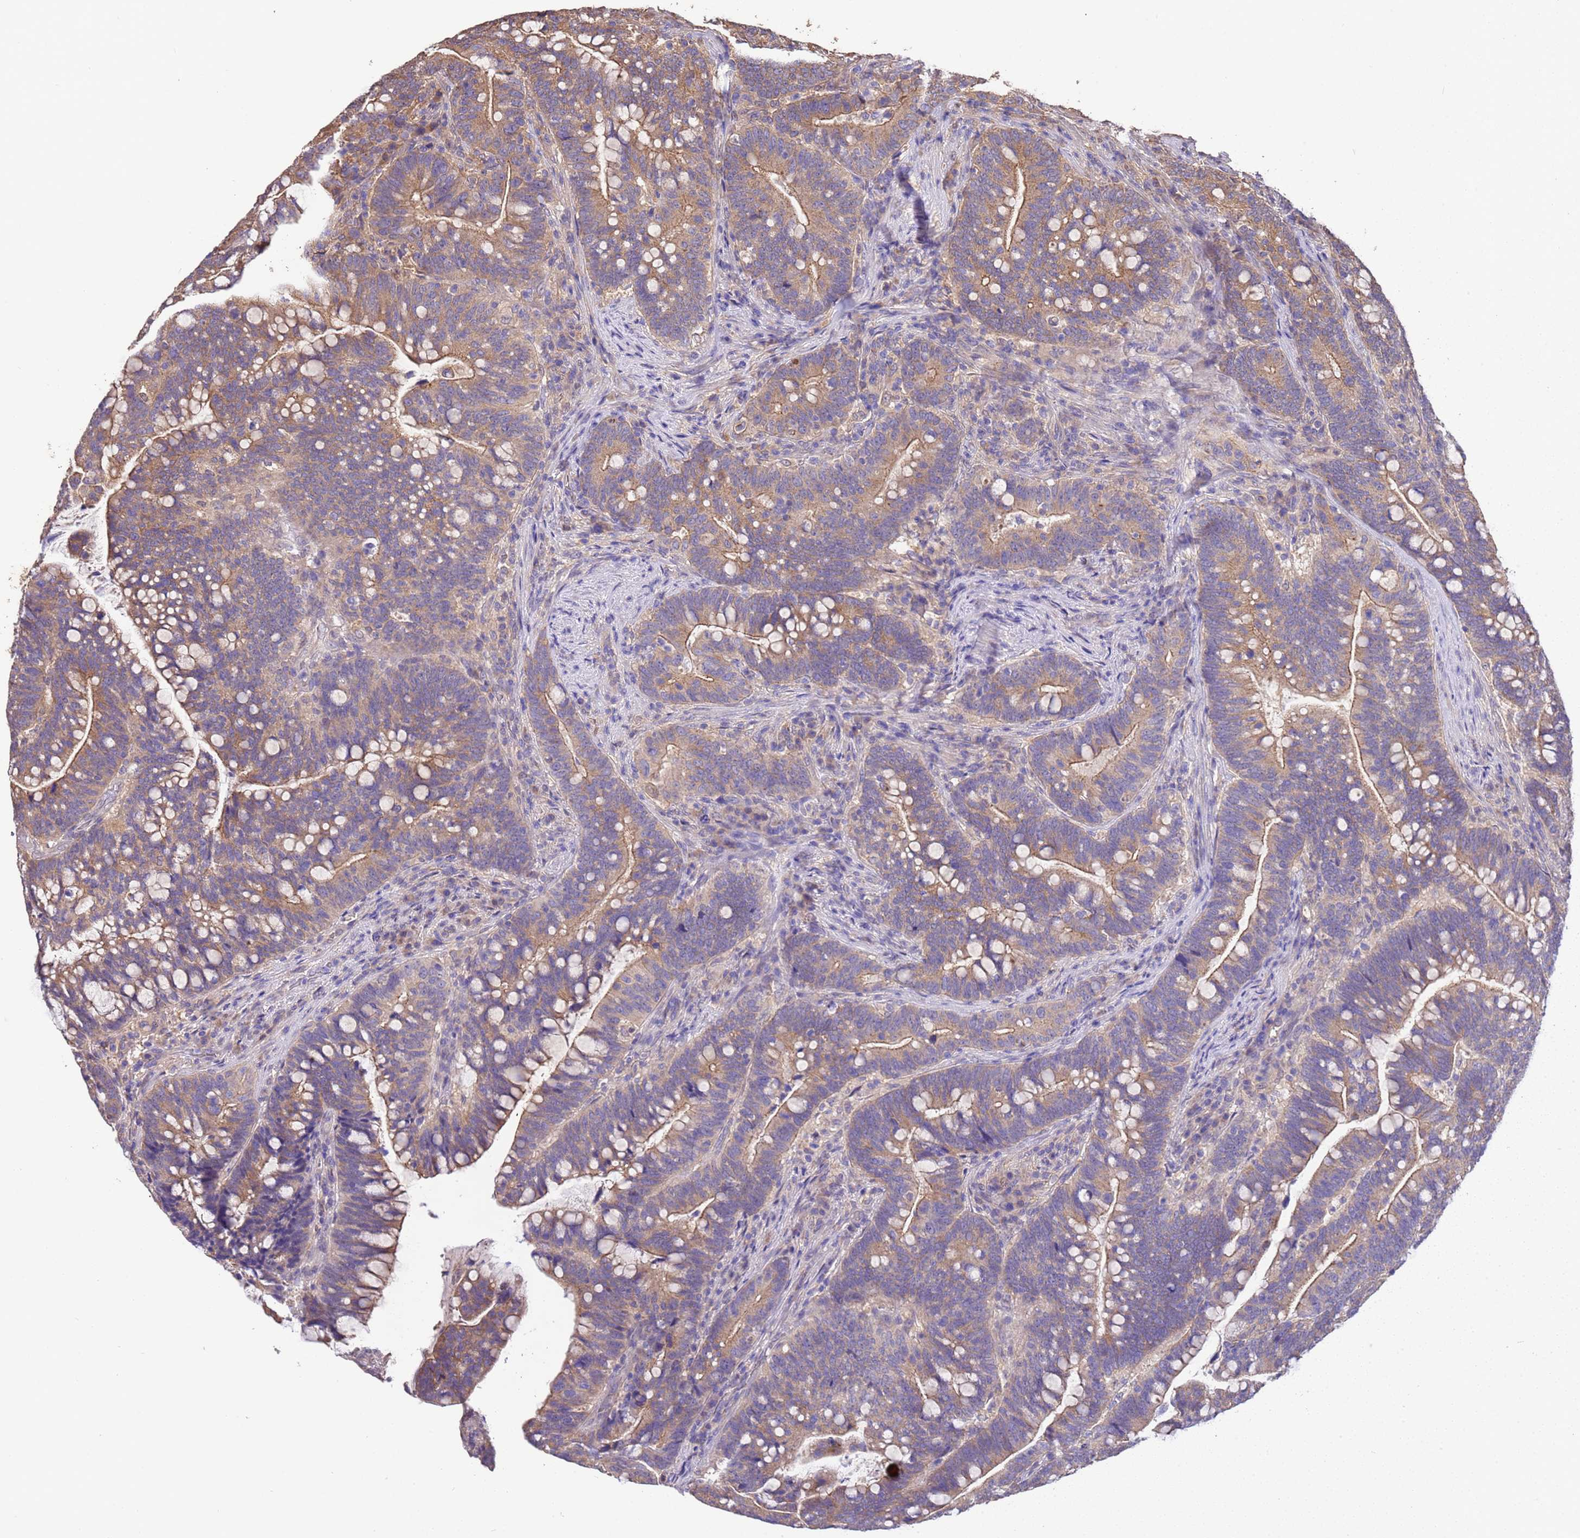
{"staining": {"intensity": "moderate", "quantity": ">75%", "location": "cytoplasmic/membranous"}, "tissue": "colorectal cancer", "cell_type": "Tumor cells", "image_type": "cancer", "snomed": [{"axis": "morphology", "description": "Normal tissue, NOS"}, {"axis": "morphology", "description": "Adenocarcinoma, NOS"}, {"axis": "topography", "description": "Colon"}], "caption": "This is a photomicrograph of IHC staining of adenocarcinoma (colorectal), which shows moderate expression in the cytoplasmic/membranous of tumor cells.", "gene": "NPHP1", "patient": {"sex": "female", "age": 66}}